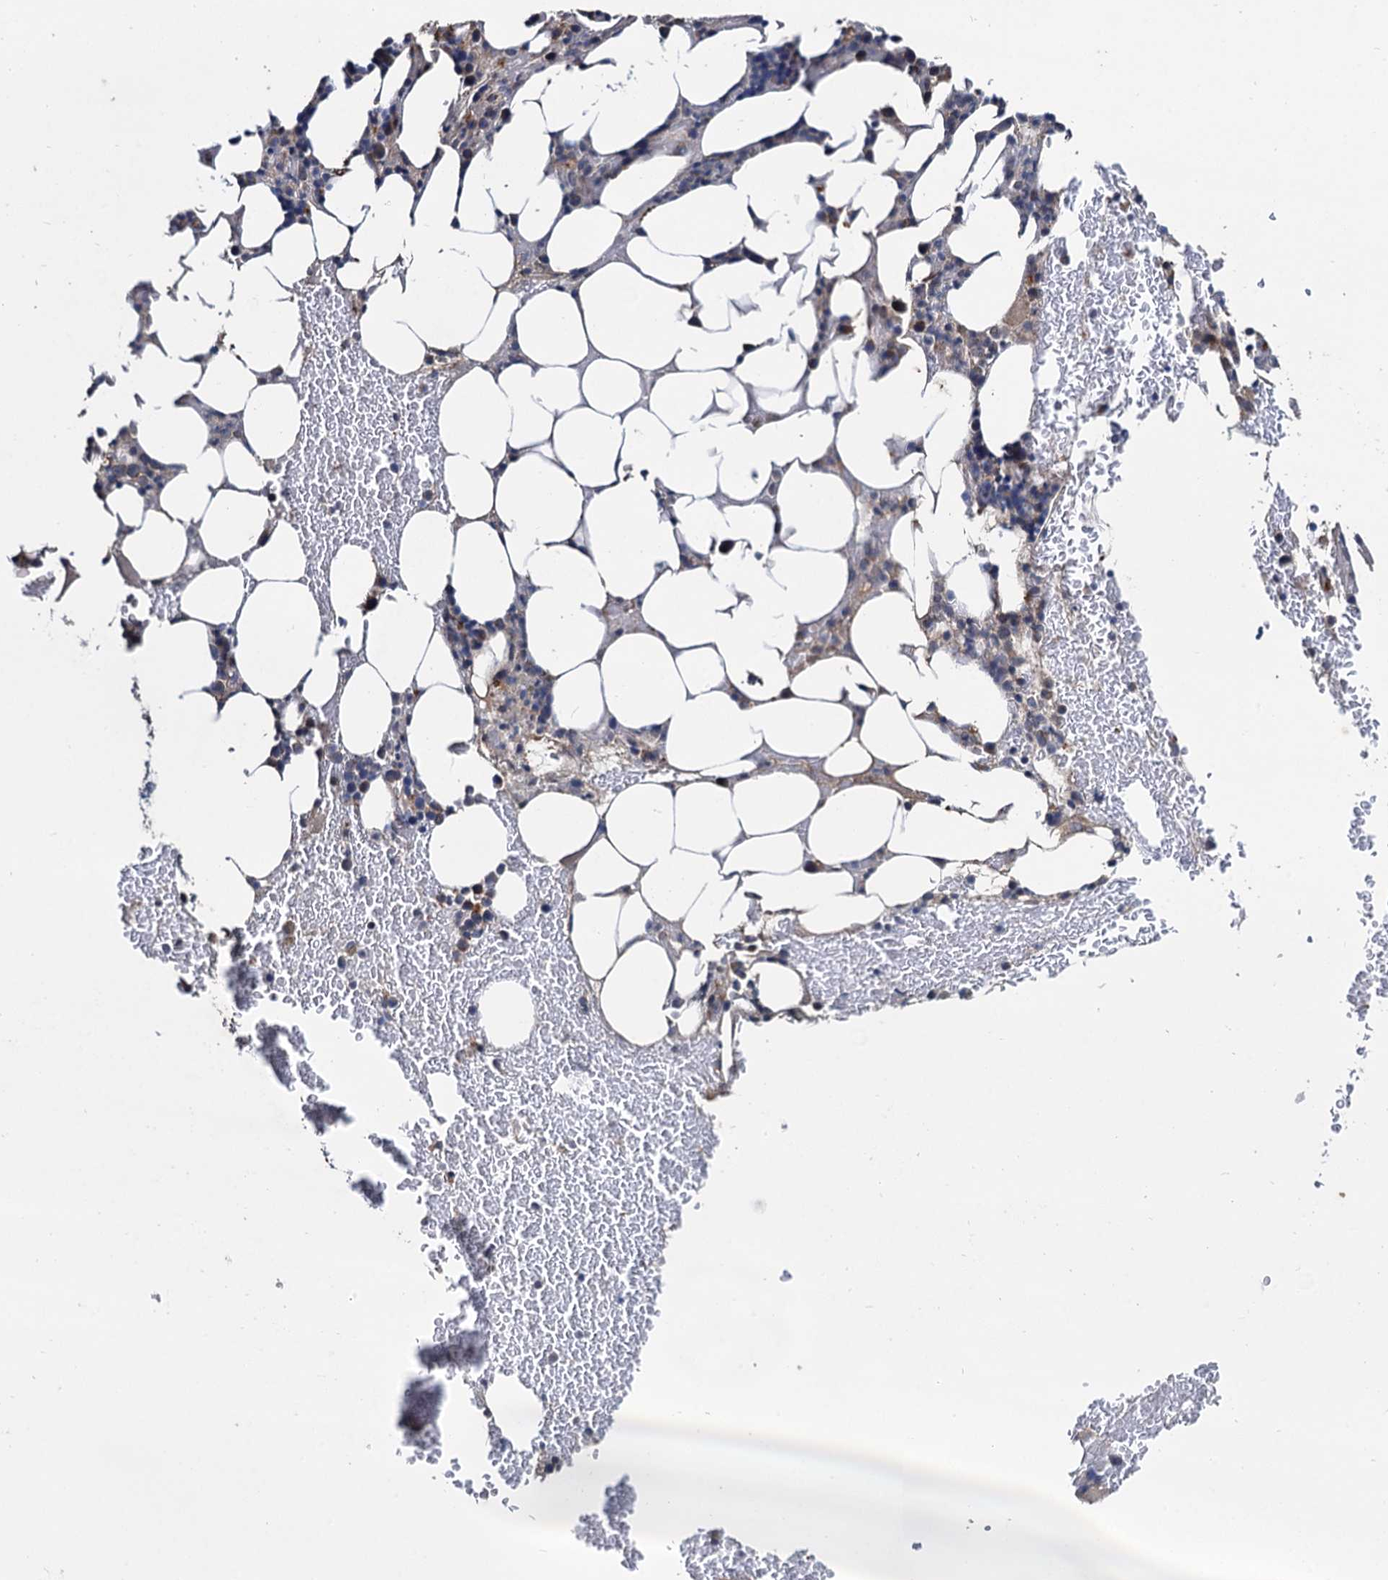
{"staining": {"intensity": "moderate", "quantity": "<25%", "location": "cytoplasmic/membranous"}, "tissue": "bone marrow", "cell_type": "Hematopoietic cells", "image_type": "normal", "snomed": [{"axis": "morphology", "description": "Normal tissue, NOS"}, {"axis": "topography", "description": "Bone marrow"}], "caption": "Human bone marrow stained with a brown dye shows moderate cytoplasmic/membranous positive staining in approximately <25% of hematopoietic cells.", "gene": "METTL4", "patient": {"sex": "male", "age": 78}}